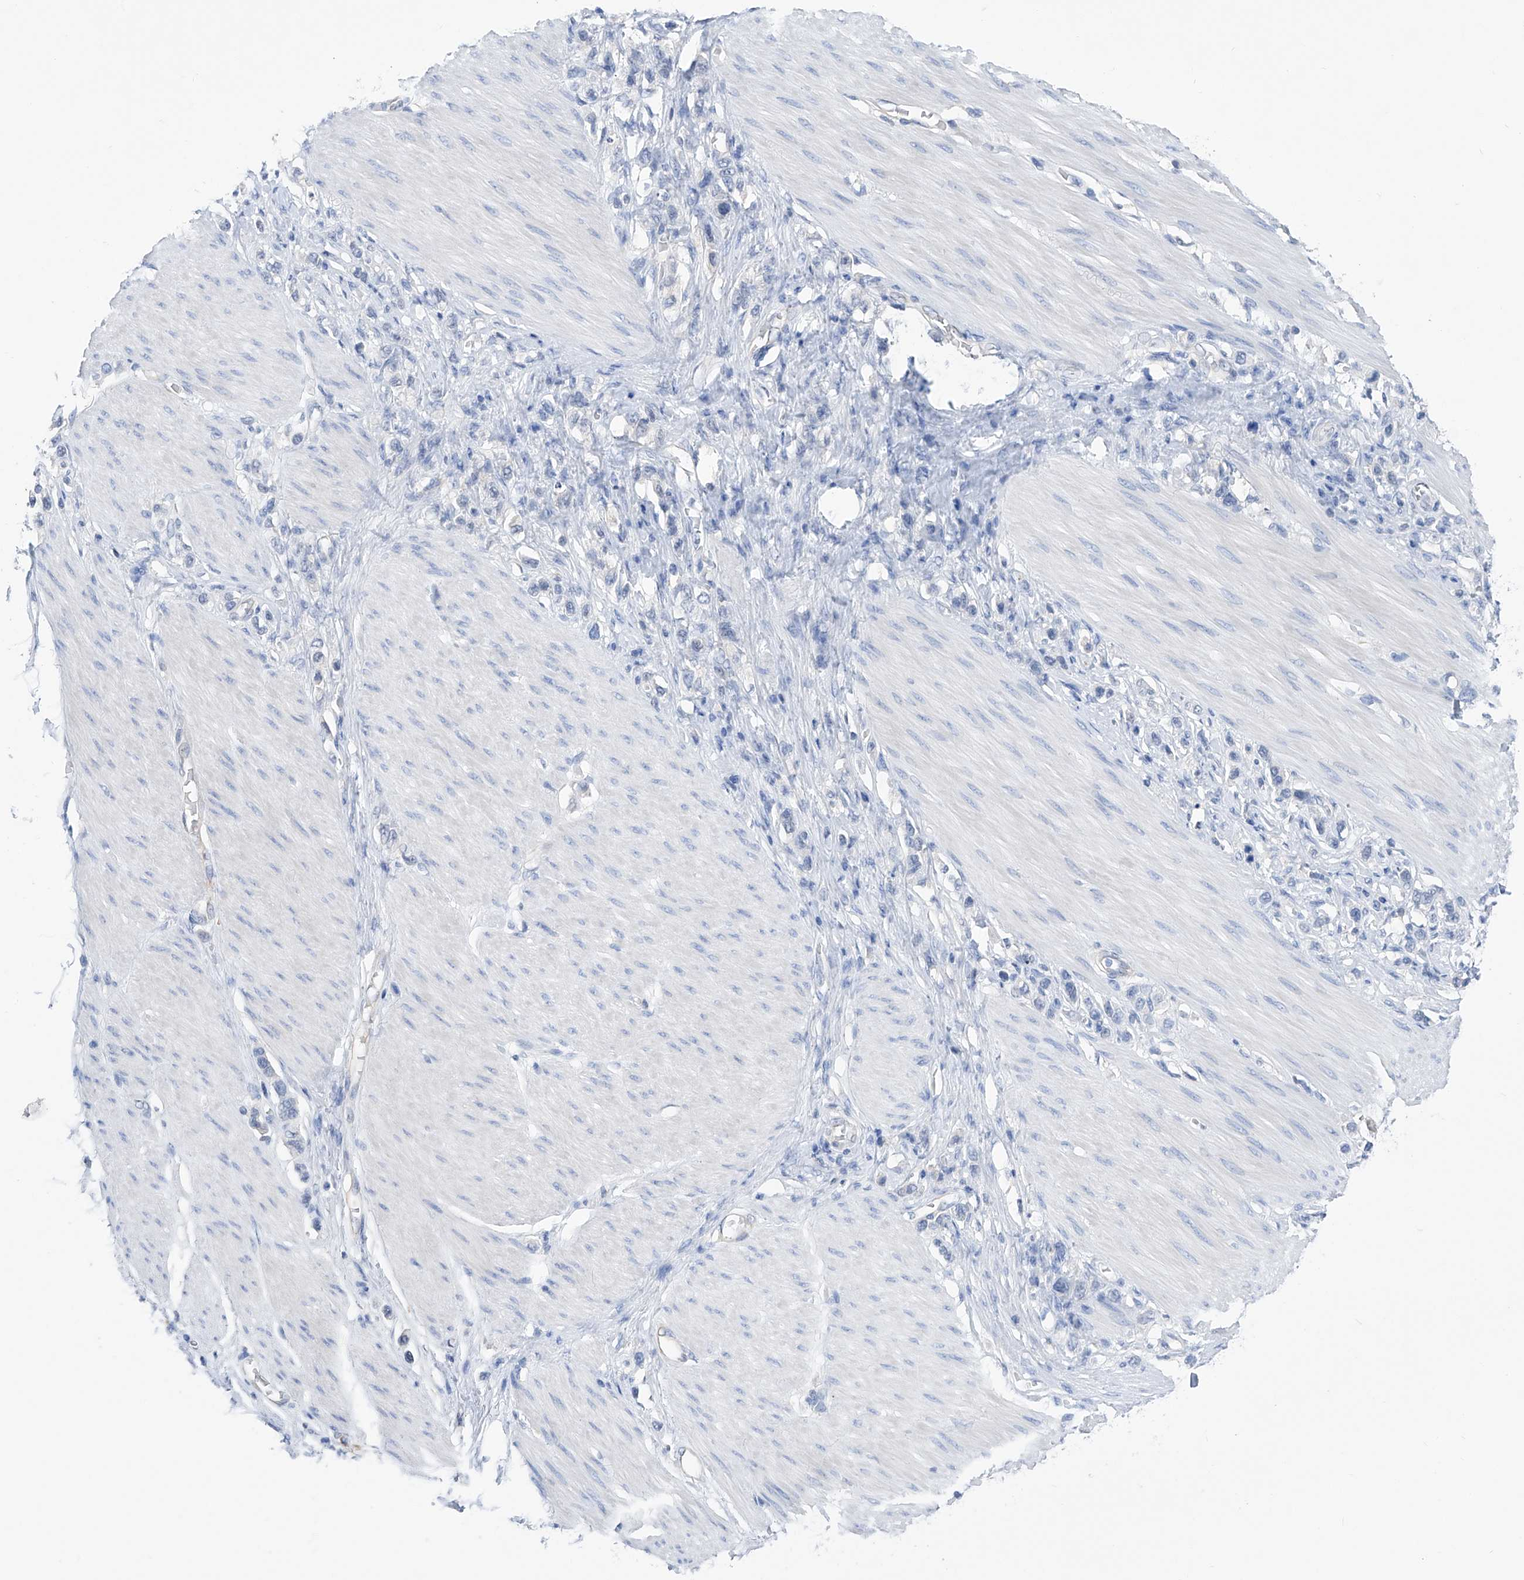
{"staining": {"intensity": "negative", "quantity": "none", "location": "none"}, "tissue": "stomach cancer", "cell_type": "Tumor cells", "image_type": "cancer", "snomed": [{"axis": "morphology", "description": "Adenocarcinoma, NOS"}, {"axis": "topography", "description": "Stomach"}], "caption": "DAB (3,3'-diaminobenzidine) immunohistochemical staining of adenocarcinoma (stomach) reveals no significant expression in tumor cells. (DAB (3,3'-diaminobenzidine) IHC with hematoxylin counter stain).", "gene": "PGM3", "patient": {"sex": "female", "age": 65}}